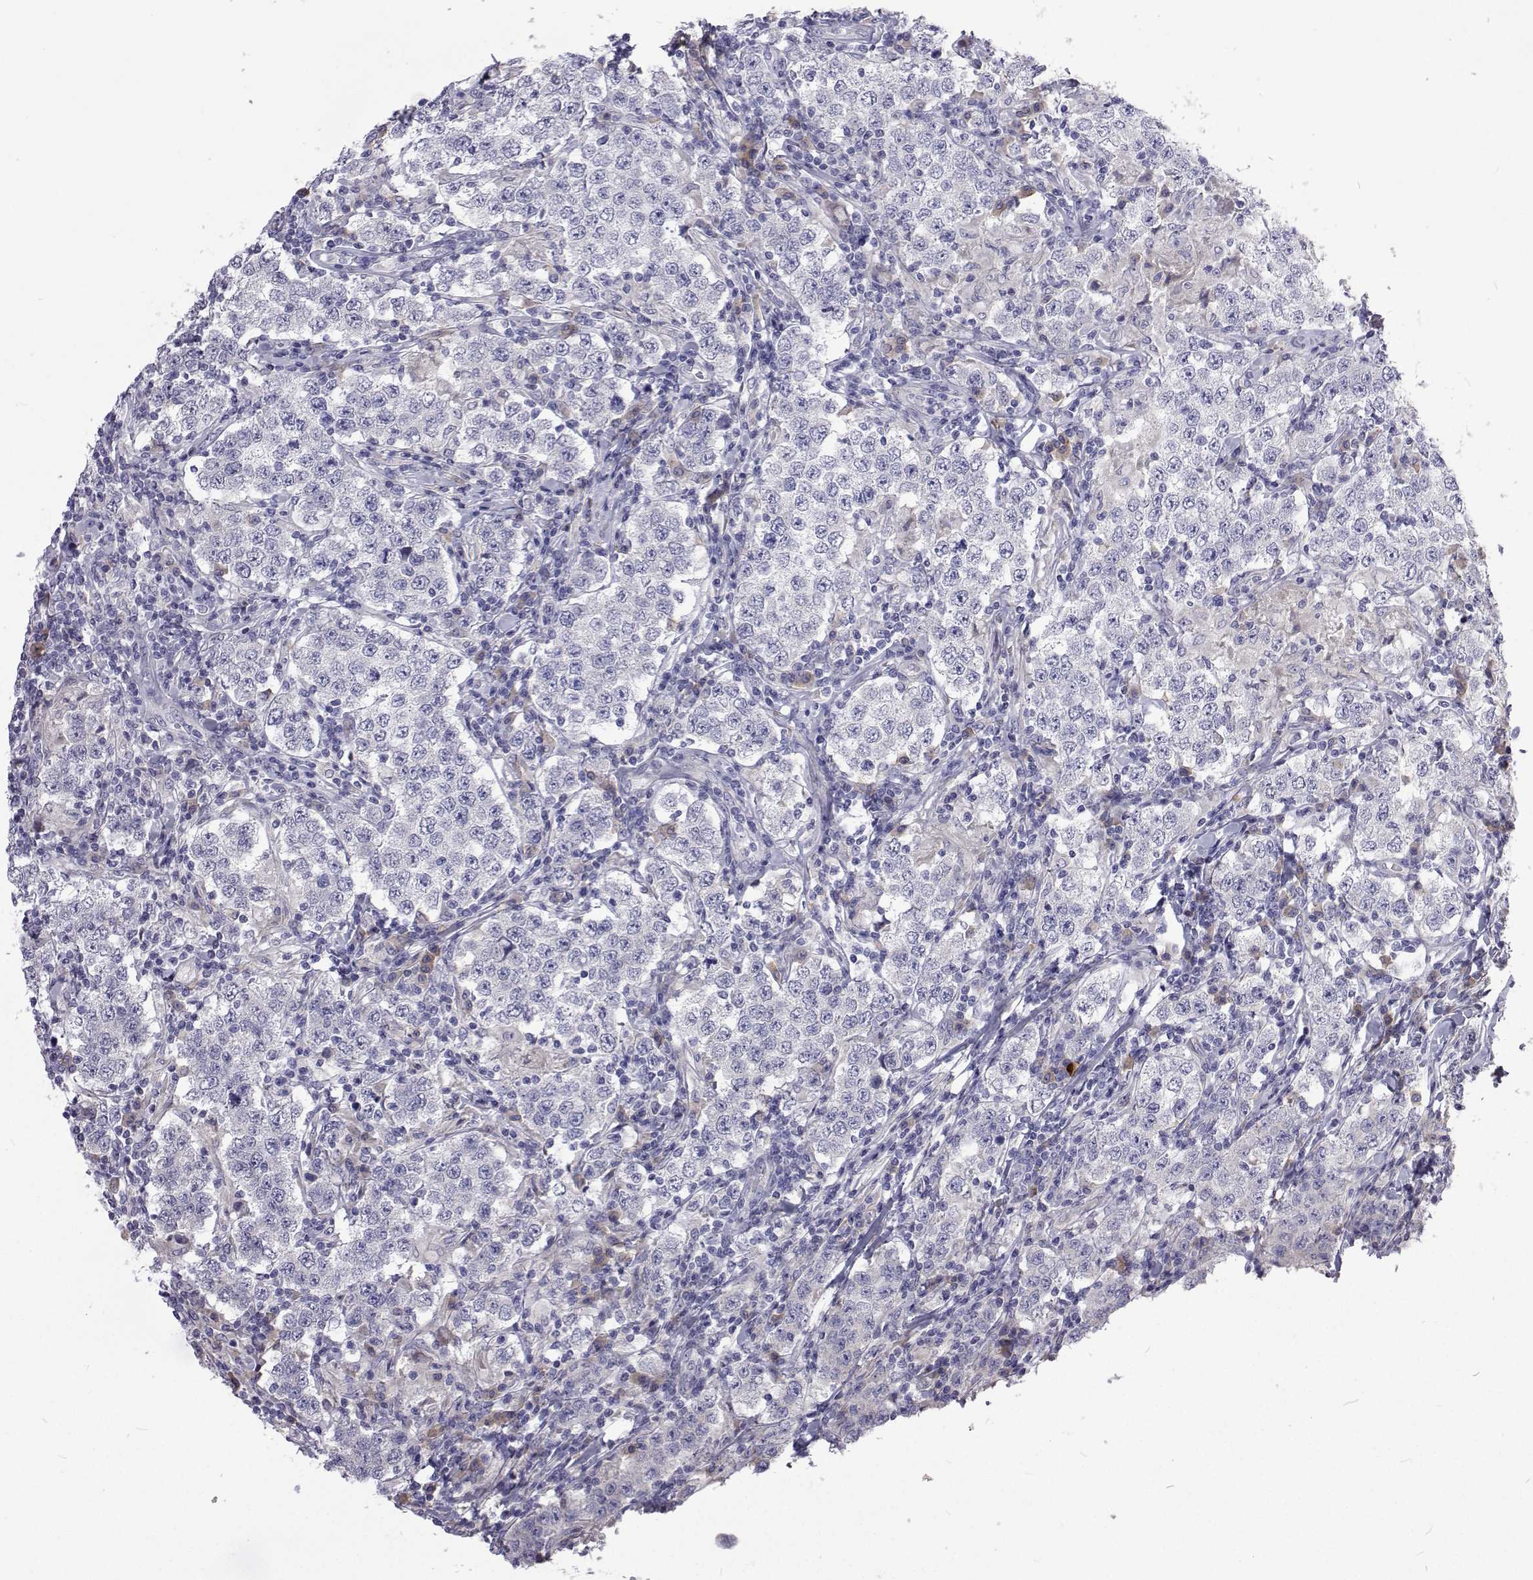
{"staining": {"intensity": "negative", "quantity": "none", "location": "none"}, "tissue": "testis cancer", "cell_type": "Tumor cells", "image_type": "cancer", "snomed": [{"axis": "morphology", "description": "Seminoma, NOS"}, {"axis": "morphology", "description": "Carcinoma, Embryonal, NOS"}, {"axis": "topography", "description": "Testis"}], "caption": "There is no significant staining in tumor cells of testis cancer.", "gene": "NPR3", "patient": {"sex": "male", "age": 41}}